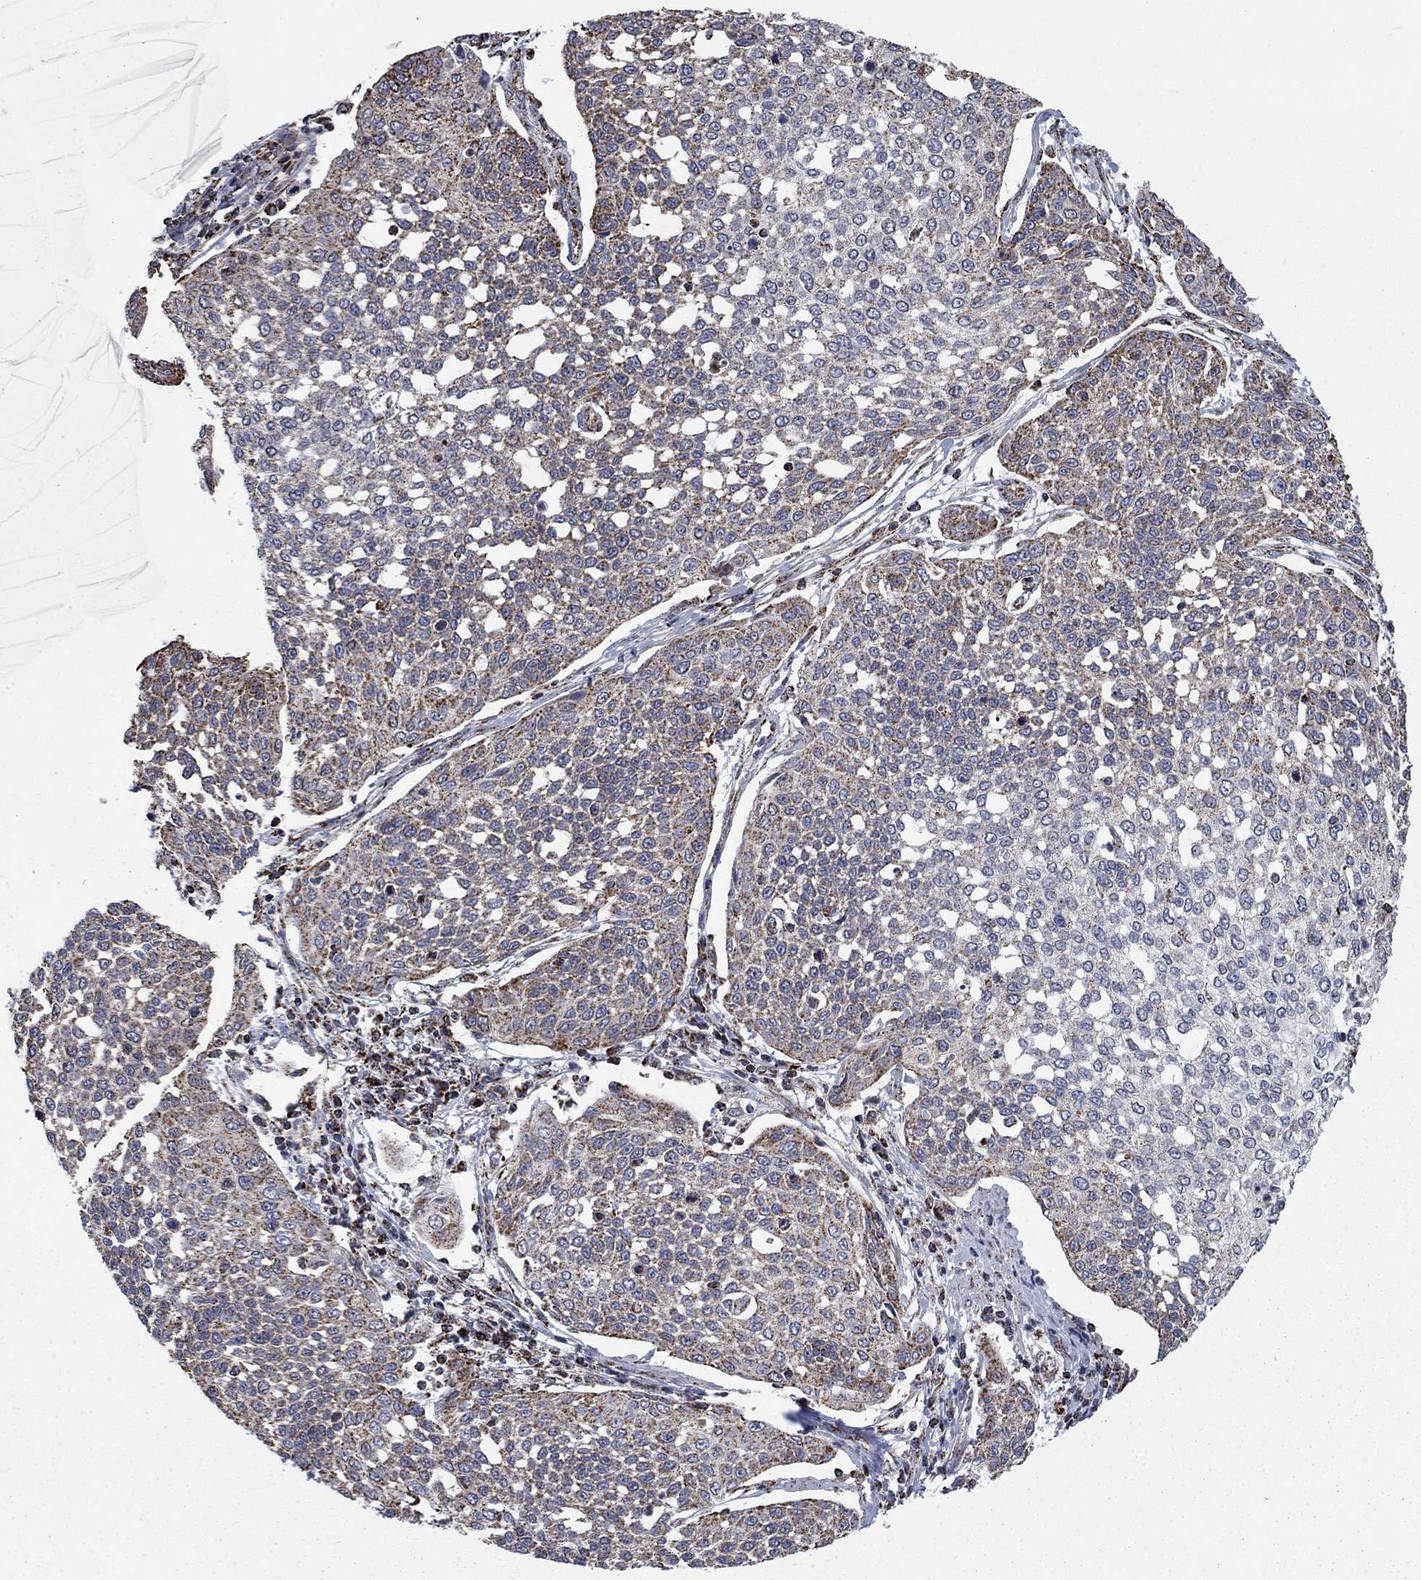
{"staining": {"intensity": "strong", "quantity": "25%-75%", "location": "cytoplasmic/membranous"}, "tissue": "cervical cancer", "cell_type": "Tumor cells", "image_type": "cancer", "snomed": [{"axis": "morphology", "description": "Squamous cell carcinoma, NOS"}, {"axis": "topography", "description": "Cervix"}], "caption": "Protein analysis of cervical squamous cell carcinoma tissue demonstrates strong cytoplasmic/membranous staining in about 25%-75% of tumor cells.", "gene": "MOAP1", "patient": {"sex": "female", "age": 34}}